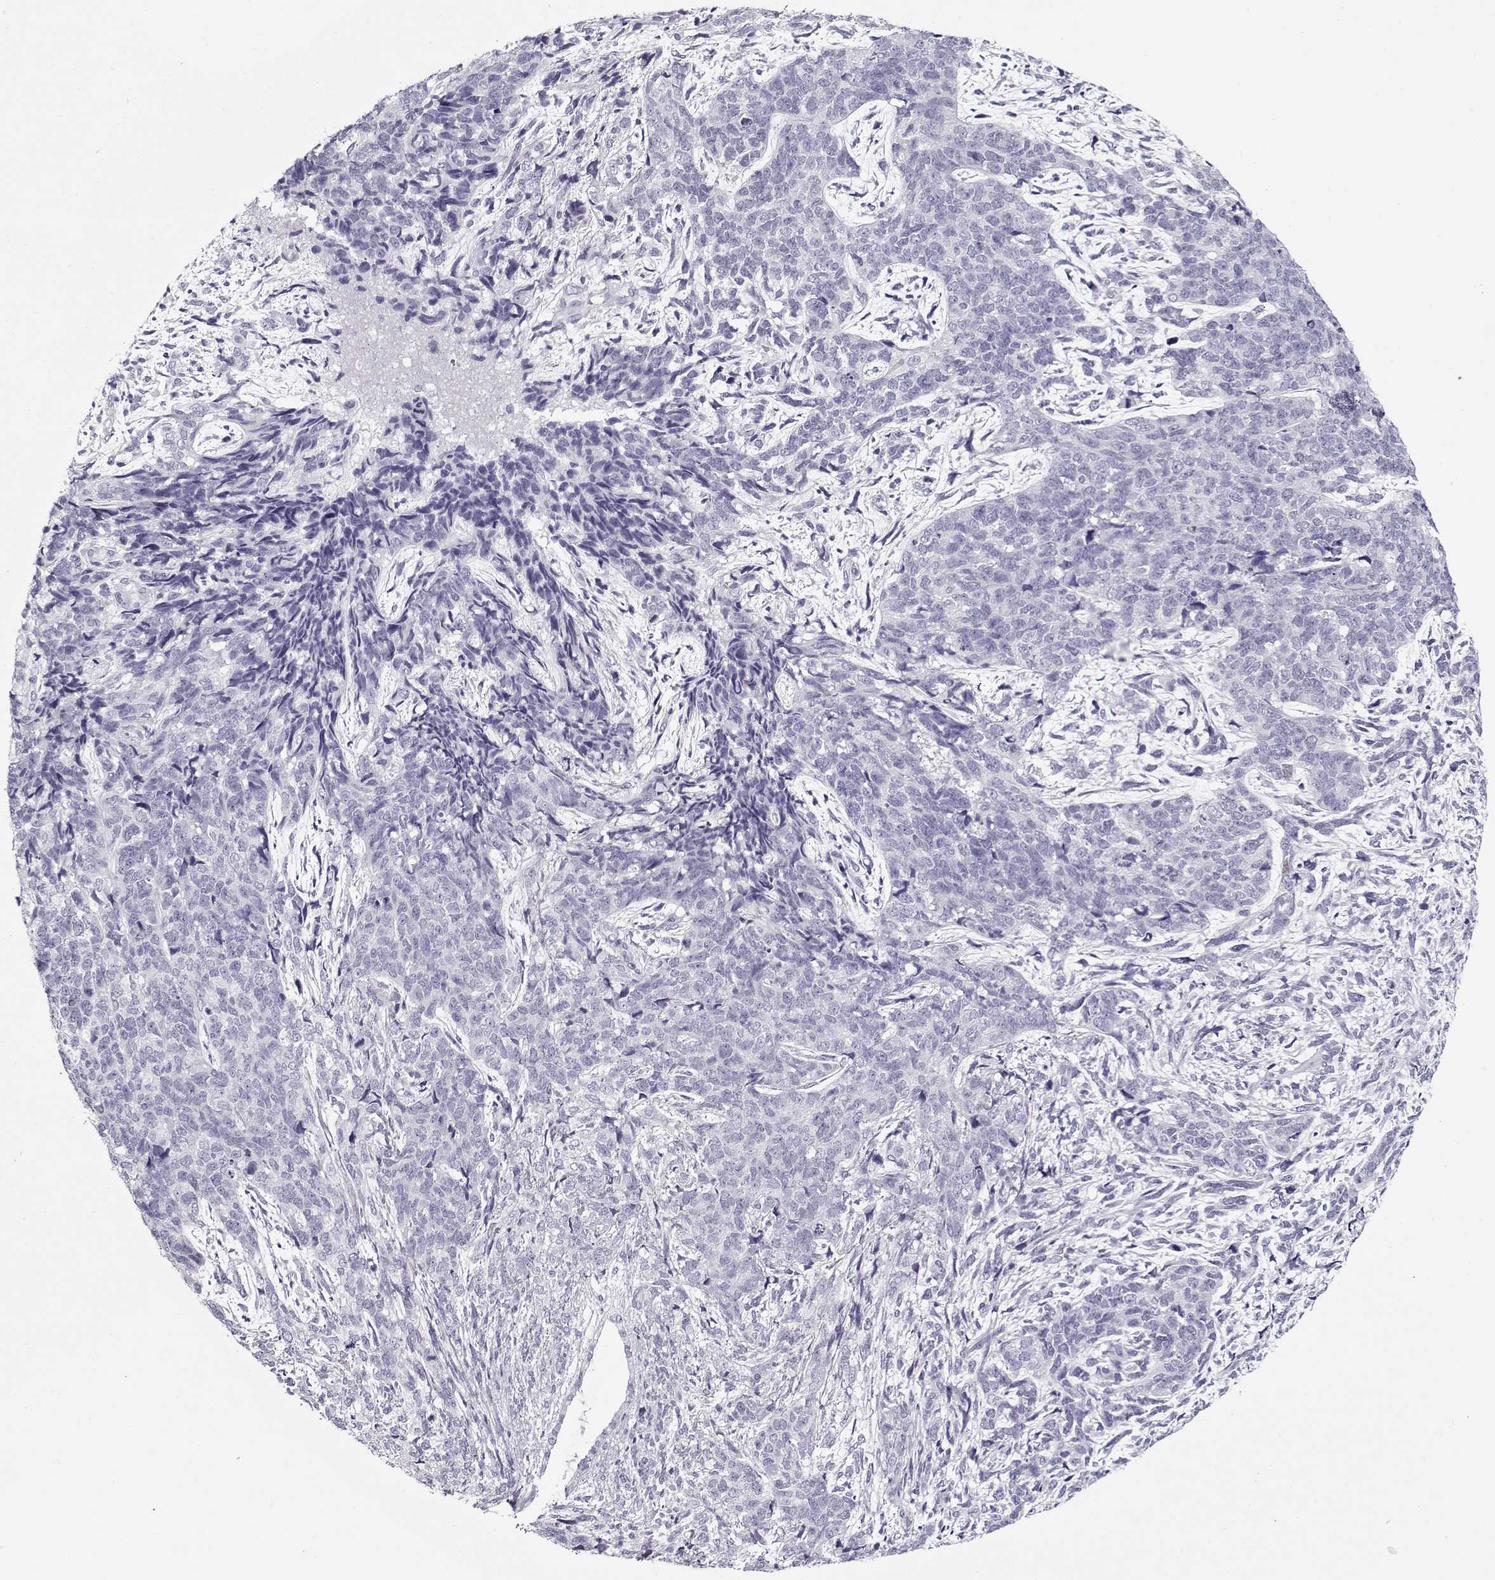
{"staining": {"intensity": "negative", "quantity": "none", "location": "none"}, "tissue": "cervical cancer", "cell_type": "Tumor cells", "image_type": "cancer", "snomed": [{"axis": "morphology", "description": "Squamous cell carcinoma, NOS"}, {"axis": "topography", "description": "Cervix"}], "caption": "This is an immunohistochemistry histopathology image of human cervical squamous cell carcinoma. There is no positivity in tumor cells.", "gene": "GAGE2A", "patient": {"sex": "female", "age": 63}}